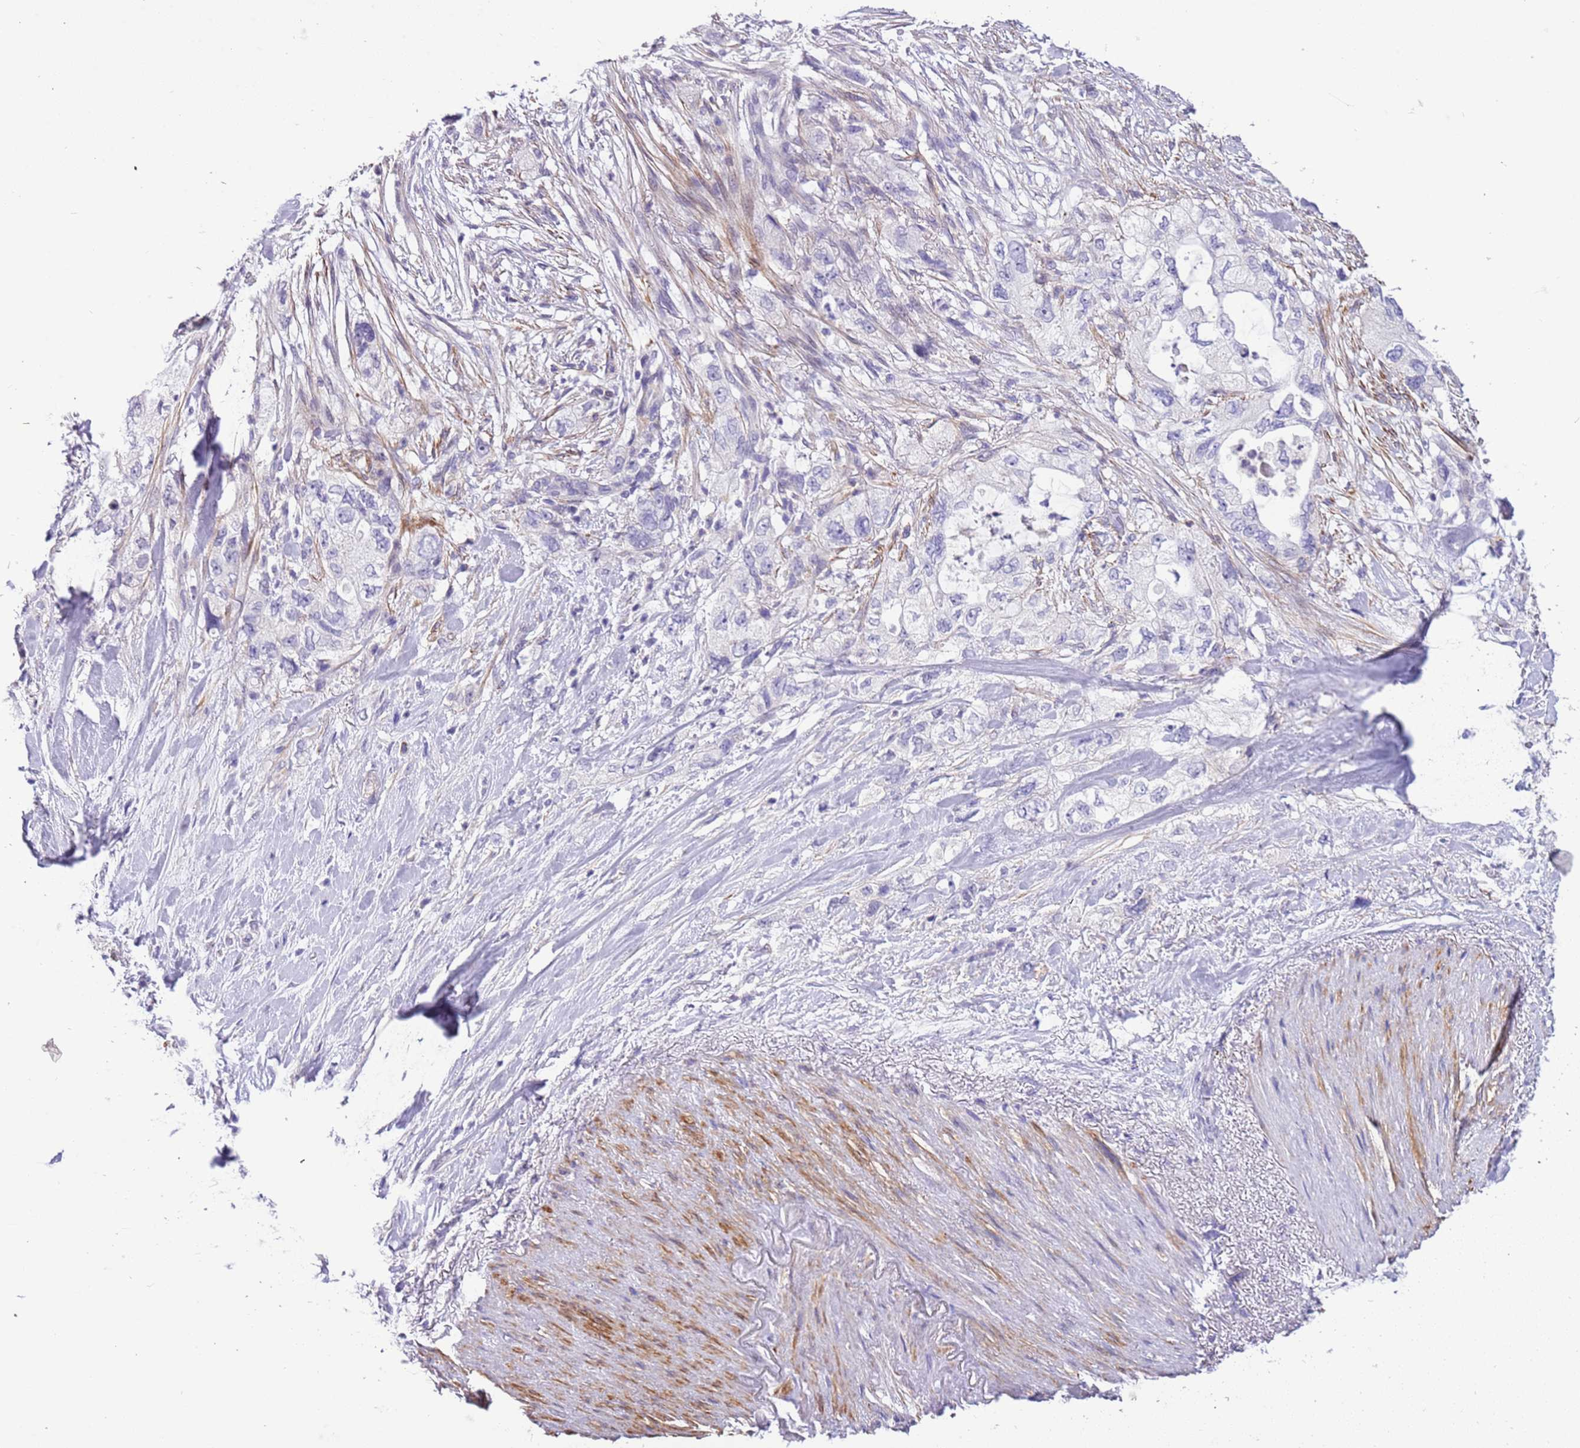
{"staining": {"intensity": "negative", "quantity": "none", "location": "none"}, "tissue": "pancreatic cancer", "cell_type": "Tumor cells", "image_type": "cancer", "snomed": [{"axis": "morphology", "description": "Adenocarcinoma, NOS"}, {"axis": "topography", "description": "Pancreas"}], "caption": "Human pancreatic adenocarcinoma stained for a protein using immunohistochemistry (IHC) shows no expression in tumor cells.", "gene": "PCGF2", "patient": {"sex": "female", "age": 73}}